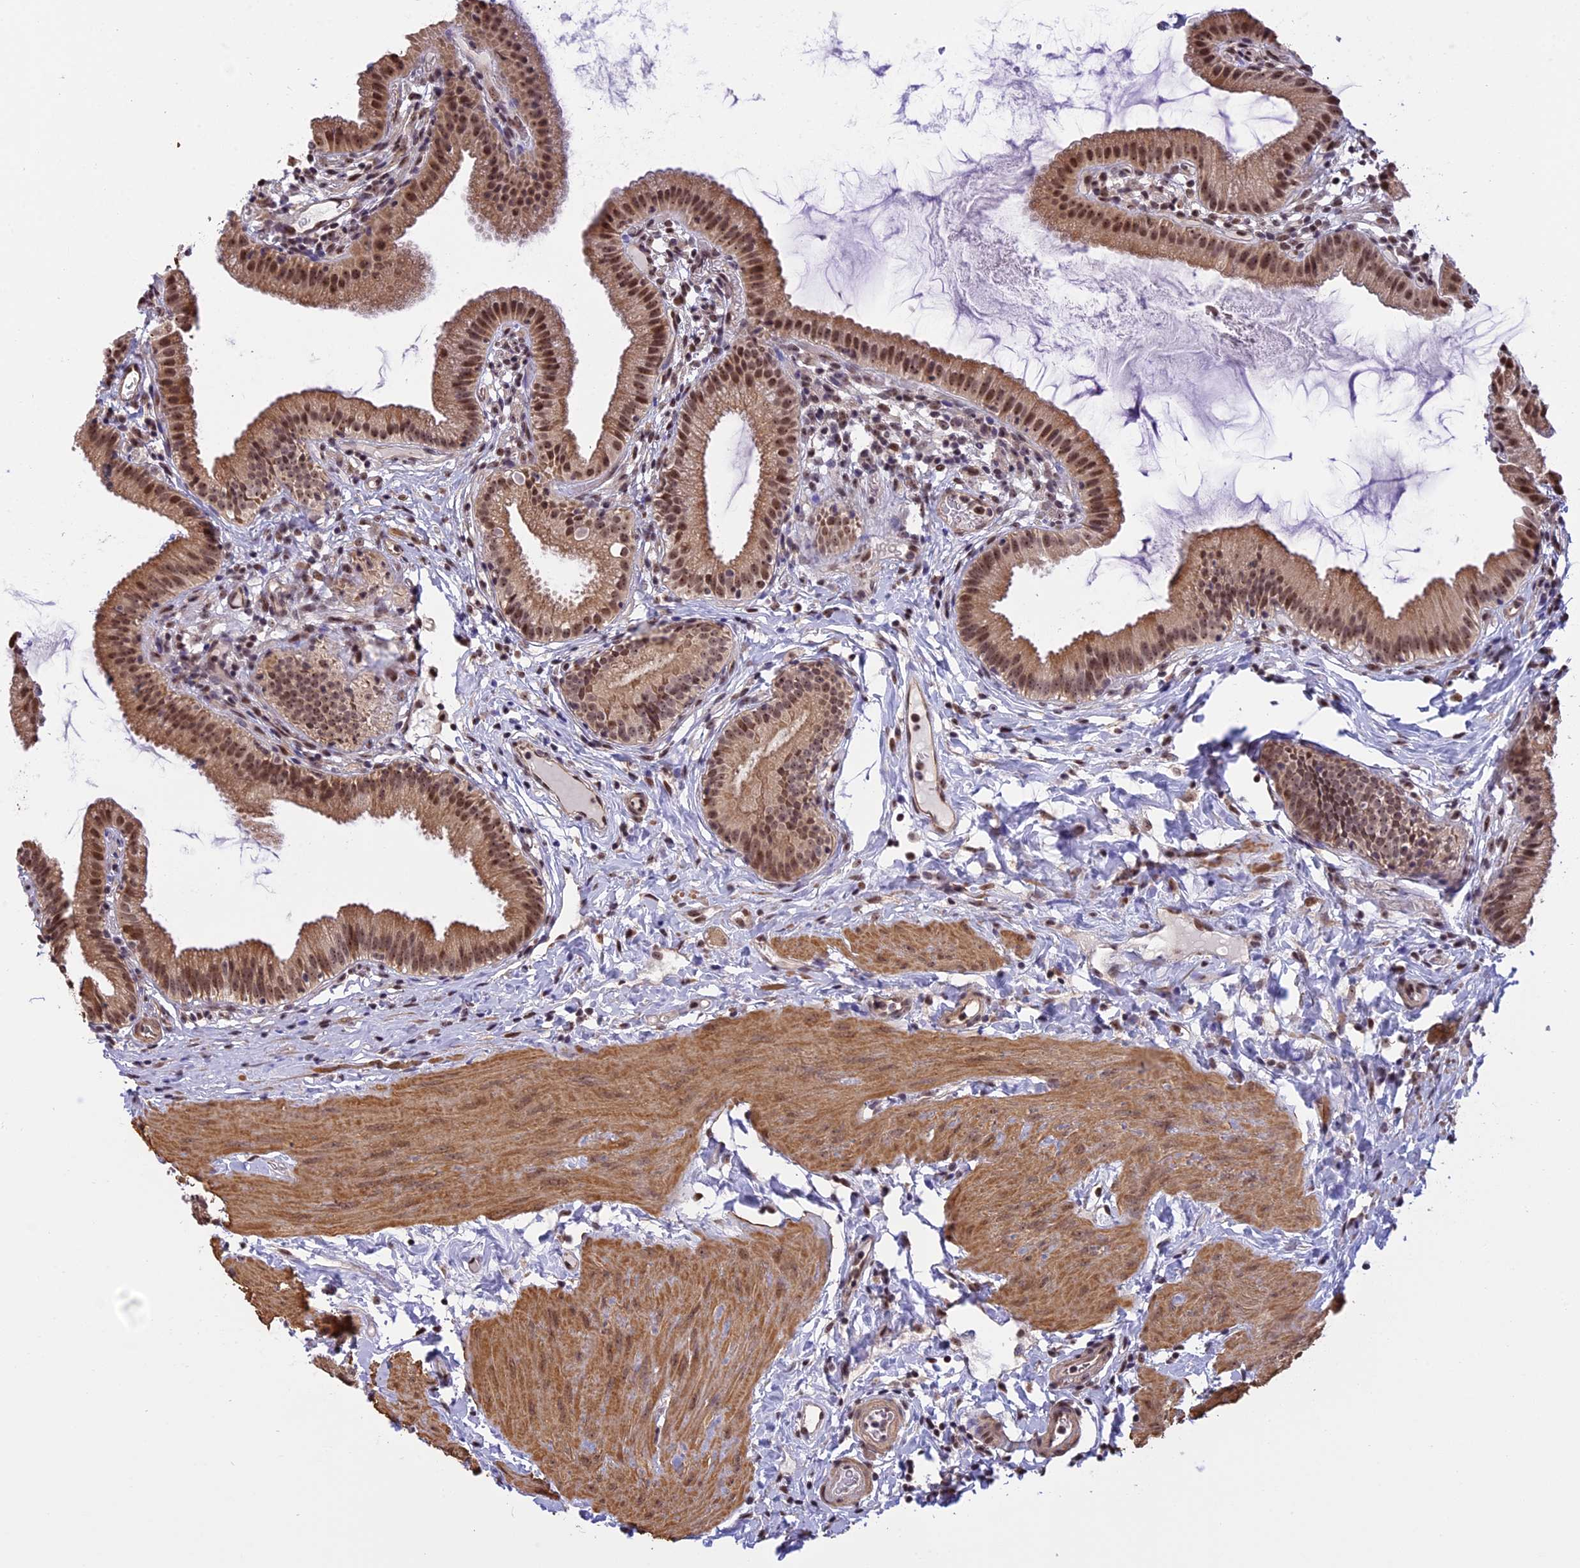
{"staining": {"intensity": "moderate", "quantity": ">75%", "location": "cytoplasmic/membranous,nuclear"}, "tissue": "gallbladder", "cell_type": "Glandular cells", "image_type": "normal", "snomed": [{"axis": "morphology", "description": "Normal tissue, NOS"}, {"axis": "topography", "description": "Gallbladder"}], "caption": "Protein expression analysis of unremarkable gallbladder exhibits moderate cytoplasmic/membranous,nuclear staining in approximately >75% of glandular cells. (Stains: DAB (3,3'-diaminobenzidine) in brown, nuclei in blue, Microscopy: brightfield microscopy at high magnification).", "gene": "MGA", "patient": {"sex": "female", "age": 46}}